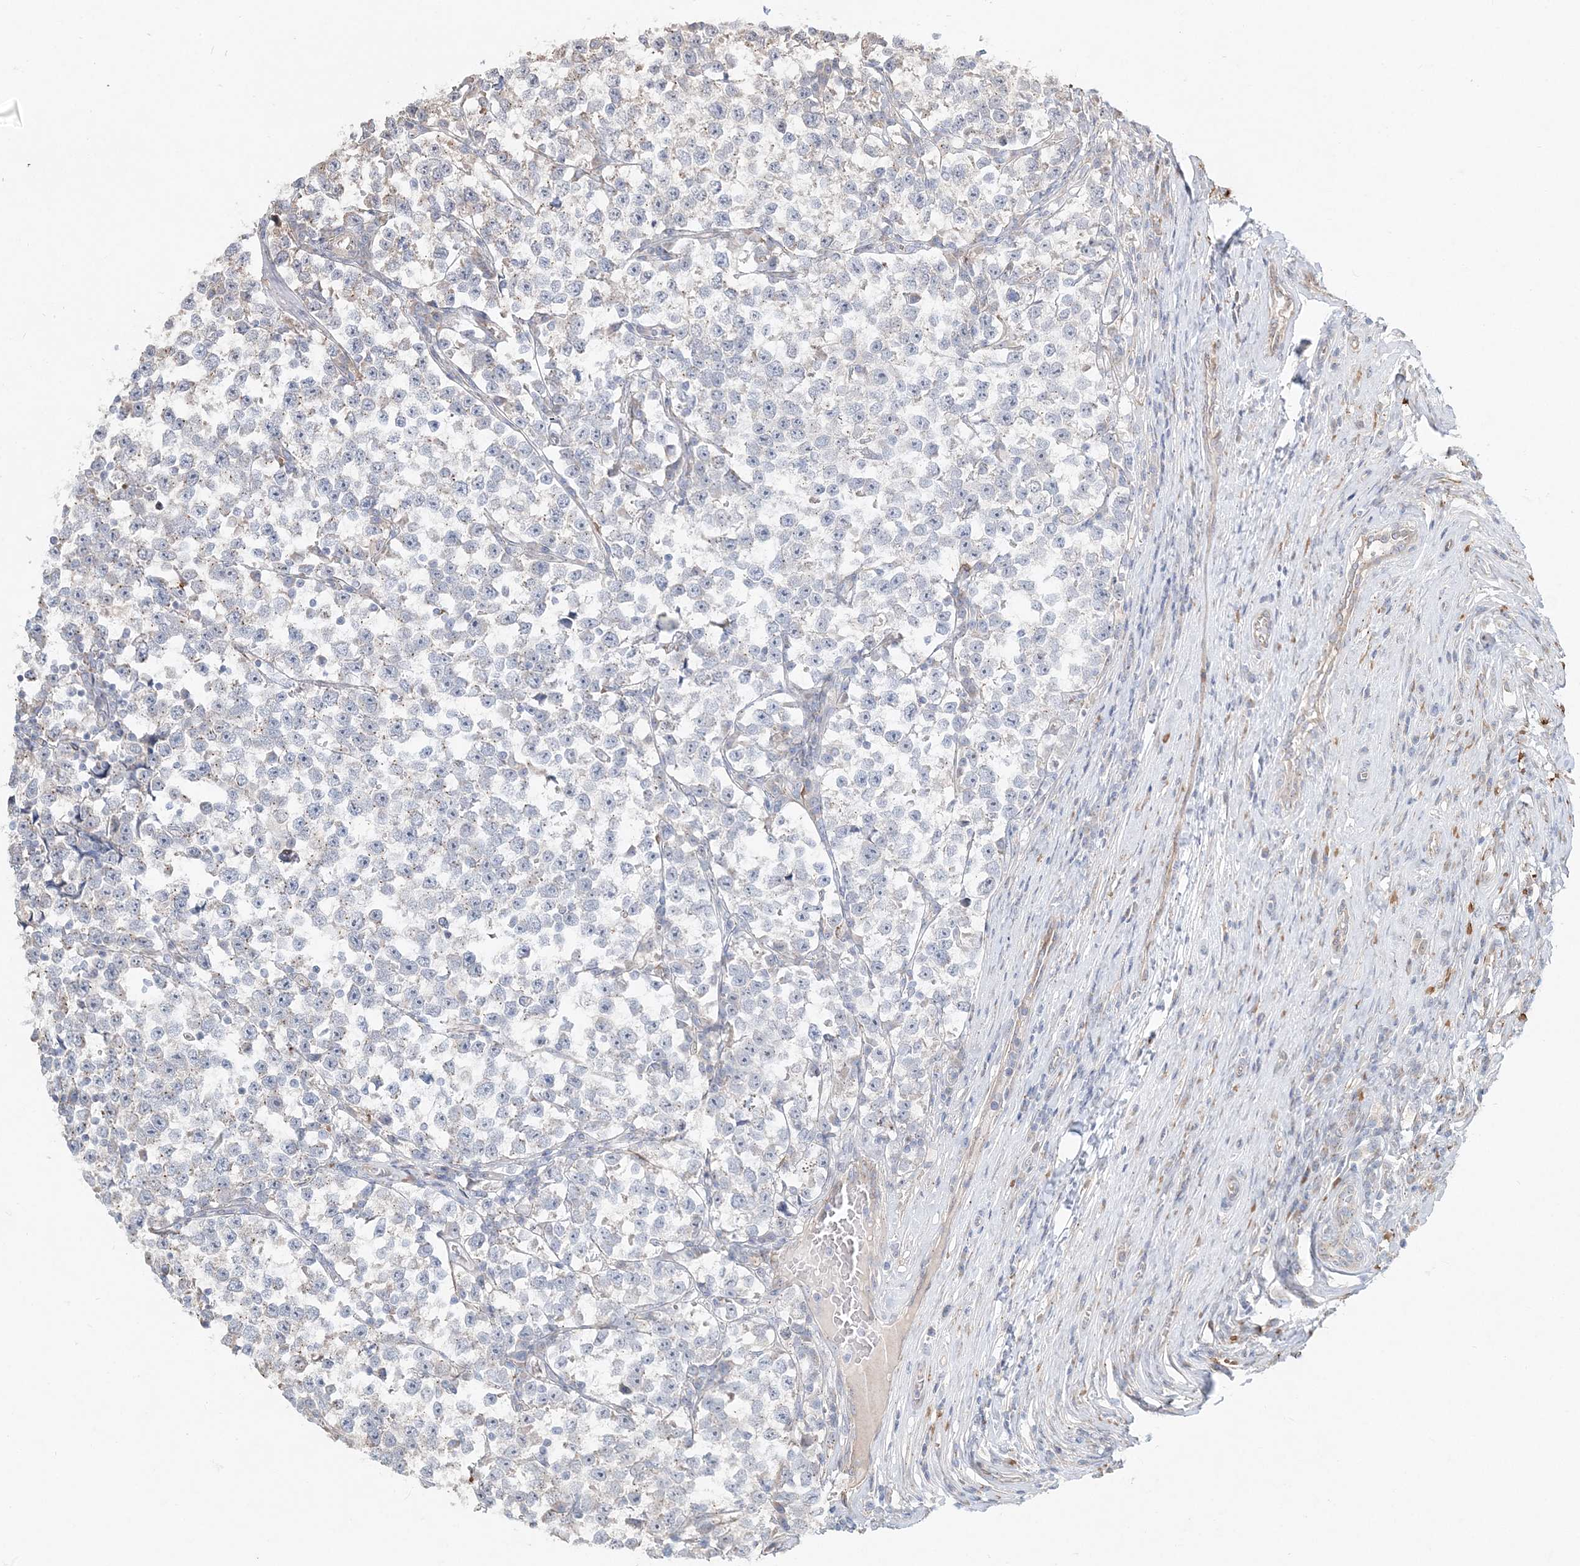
{"staining": {"intensity": "negative", "quantity": "none", "location": "none"}, "tissue": "testis cancer", "cell_type": "Tumor cells", "image_type": "cancer", "snomed": [{"axis": "morphology", "description": "Normal tissue, NOS"}, {"axis": "morphology", "description": "Seminoma, NOS"}, {"axis": "topography", "description": "Testis"}], "caption": "High magnification brightfield microscopy of testis cancer stained with DAB (brown) and counterstained with hematoxylin (blue): tumor cells show no significant staining.", "gene": "CXXC5", "patient": {"sex": "male", "age": 43}}